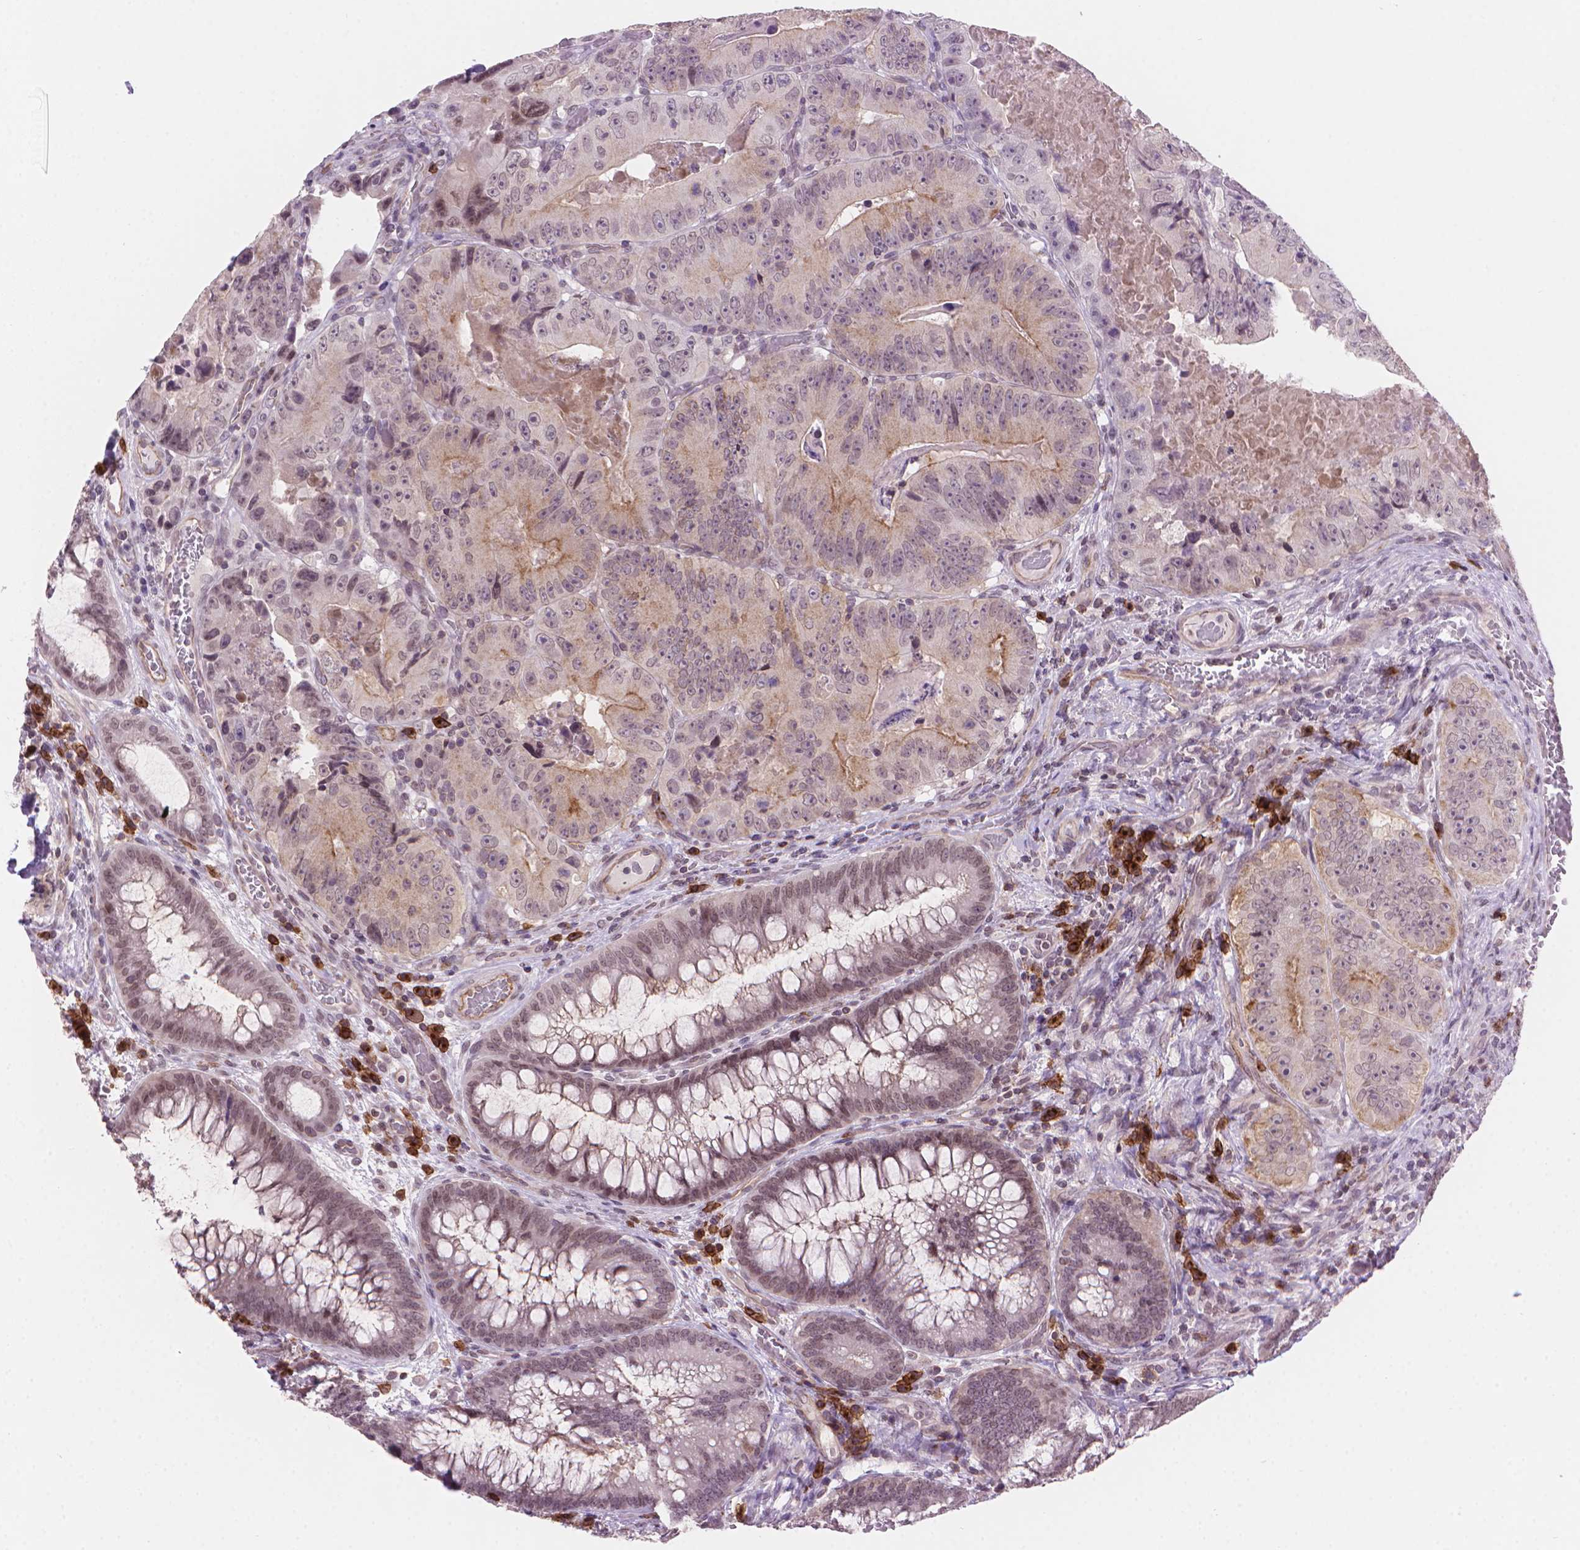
{"staining": {"intensity": "moderate", "quantity": "<25%", "location": "cytoplasmic/membranous"}, "tissue": "colorectal cancer", "cell_type": "Tumor cells", "image_type": "cancer", "snomed": [{"axis": "morphology", "description": "Adenocarcinoma, NOS"}, {"axis": "topography", "description": "Colon"}], "caption": "A photomicrograph of human colorectal adenocarcinoma stained for a protein exhibits moderate cytoplasmic/membranous brown staining in tumor cells.", "gene": "TMEM184A", "patient": {"sex": "female", "age": 86}}